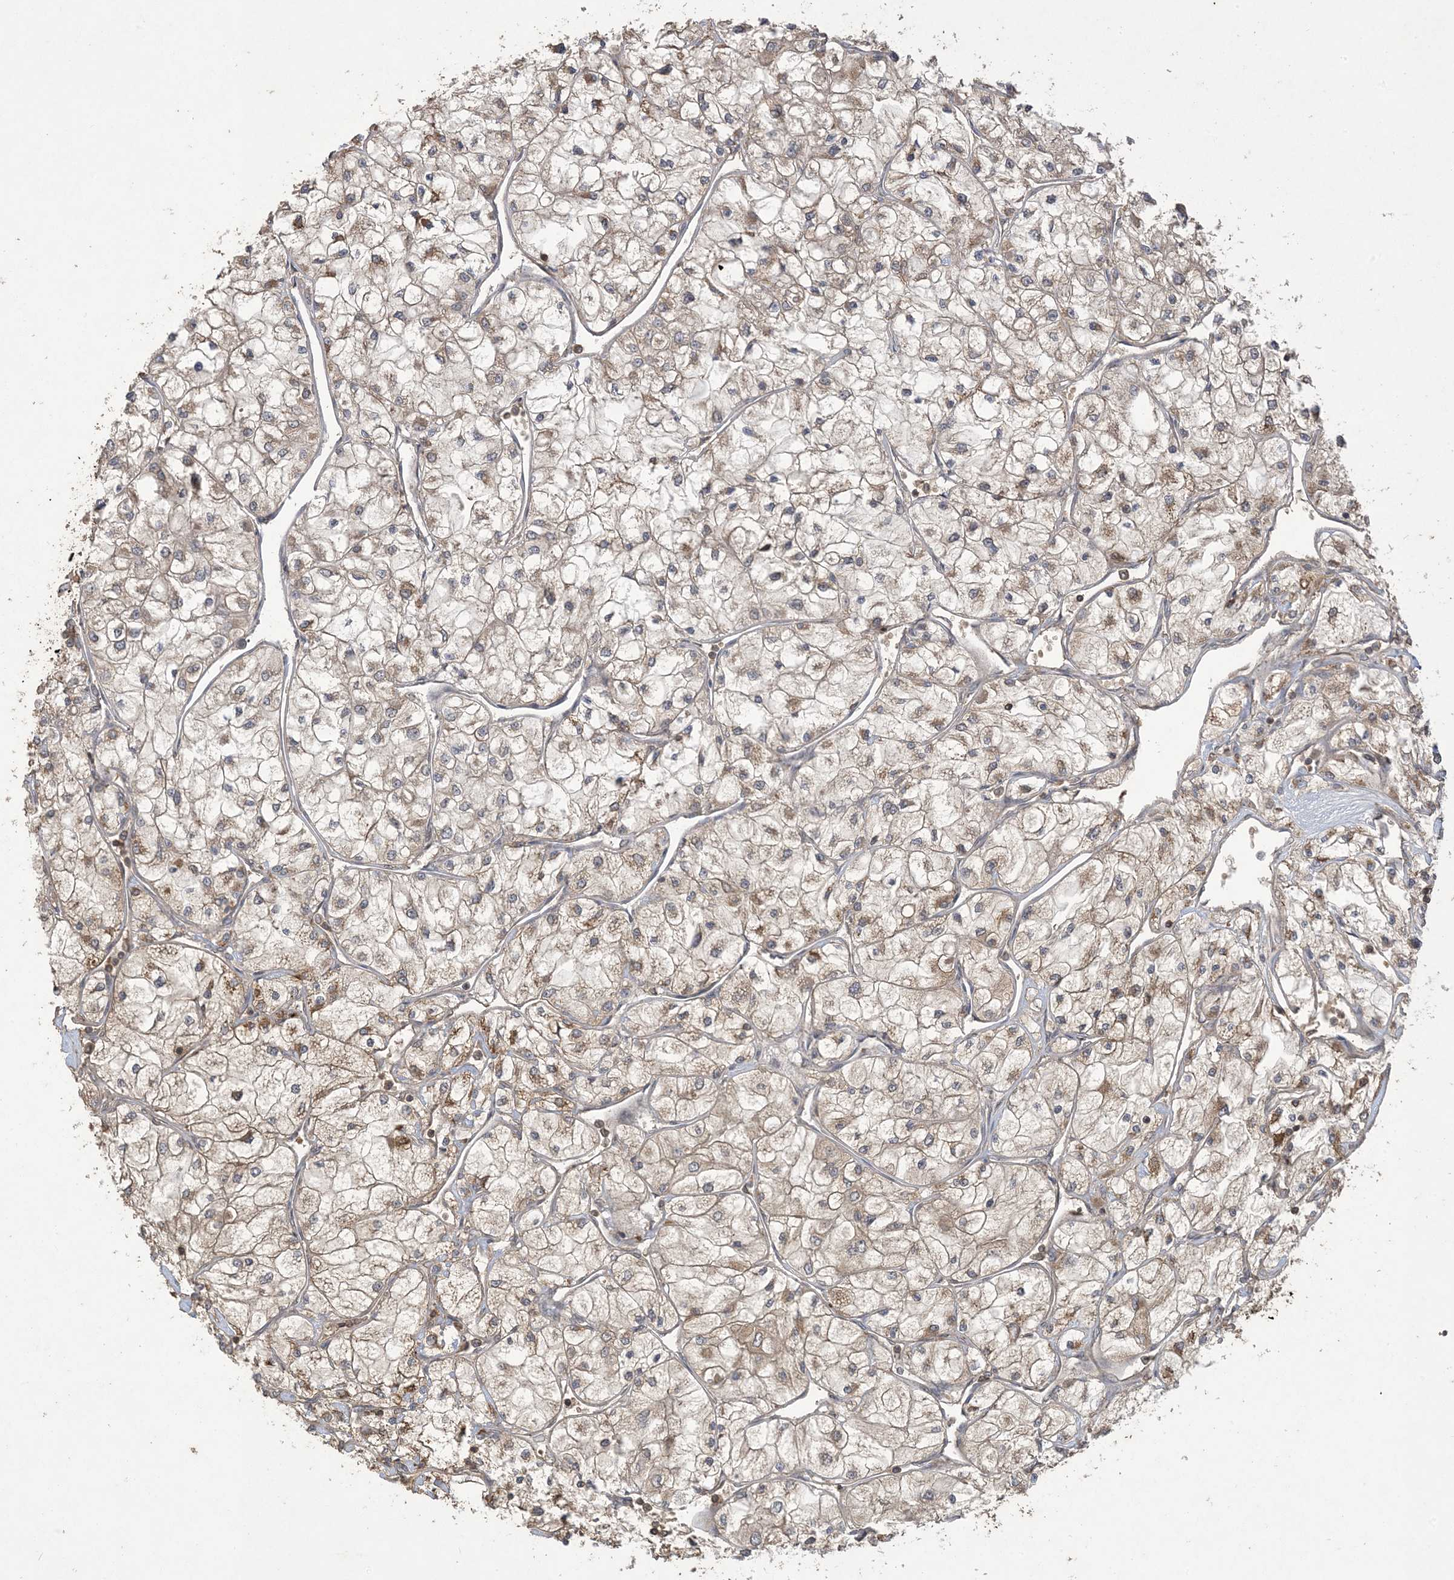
{"staining": {"intensity": "moderate", "quantity": "25%-75%", "location": "cytoplasmic/membranous"}, "tissue": "renal cancer", "cell_type": "Tumor cells", "image_type": "cancer", "snomed": [{"axis": "morphology", "description": "Adenocarcinoma, NOS"}, {"axis": "topography", "description": "Kidney"}], "caption": "DAB immunohistochemical staining of human adenocarcinoma (renal) reveals moderate cytoplasmic/membranous protein staining in approximately 25%-75% of tumor cells. (DAB (3,3'-diaminobenzidine) = brown stain, brightfield microscopy at high magnification).", "gene": "EFCAB8", "patient": {"sex": "male", "age": 80}}